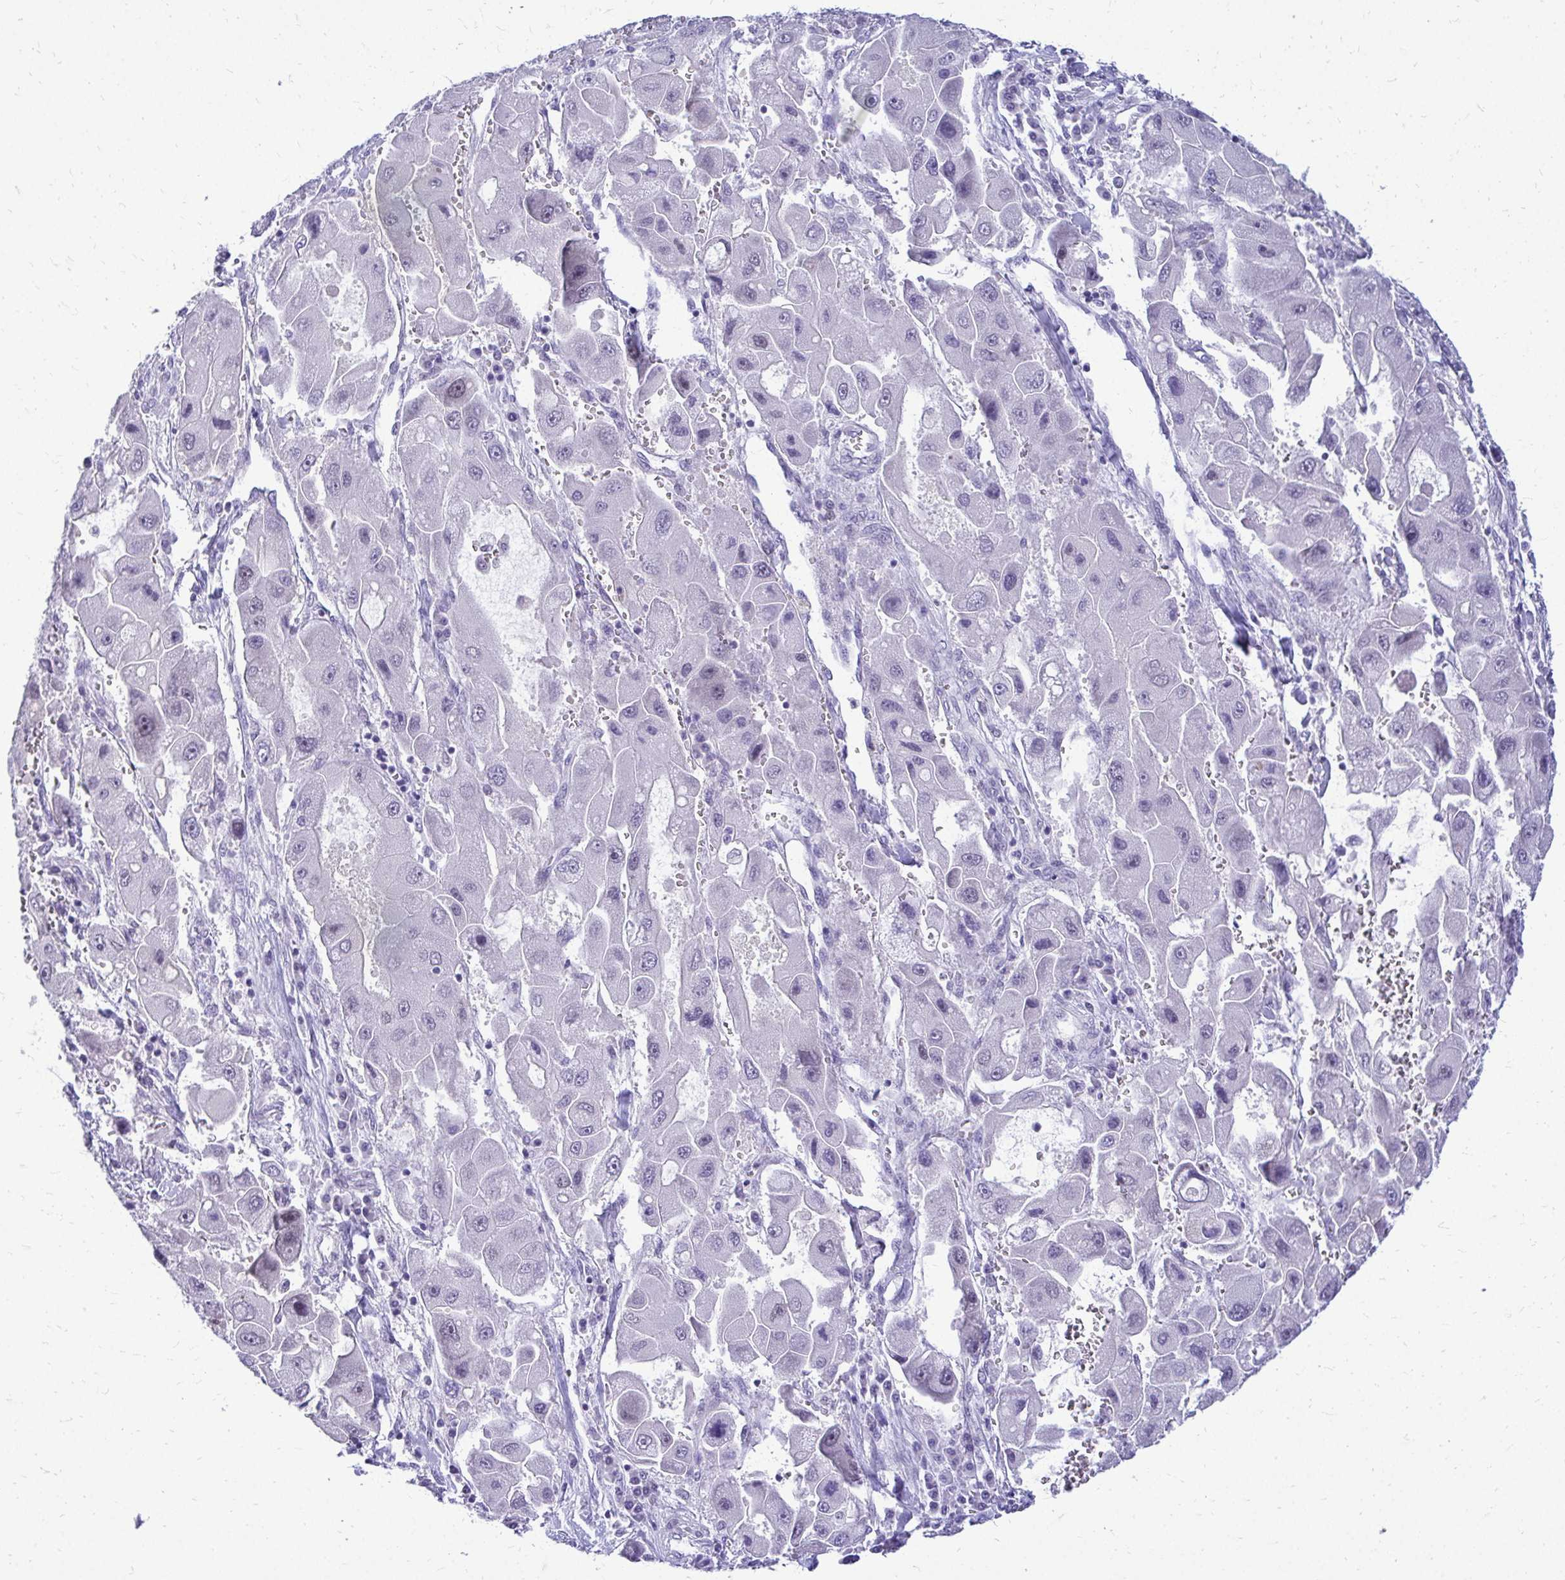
{"staining": {"intensity": "negative", "quantity": "none", "location": "none"}, "tissue": "liver cancer", "cell_type": "Tumor cells", "image_type": "cancer", "snomed": [{"axis": "morphology", "description": "Carcinoma, Hepatocellular, NOS"}, {"axis": "topography", "description": "Liver"}], "caption": "Tumor cells are negative for protein expression in human liver cancer.", "gene": "ZSWIM9", "patient": {"sex": "male", "age": 24}}